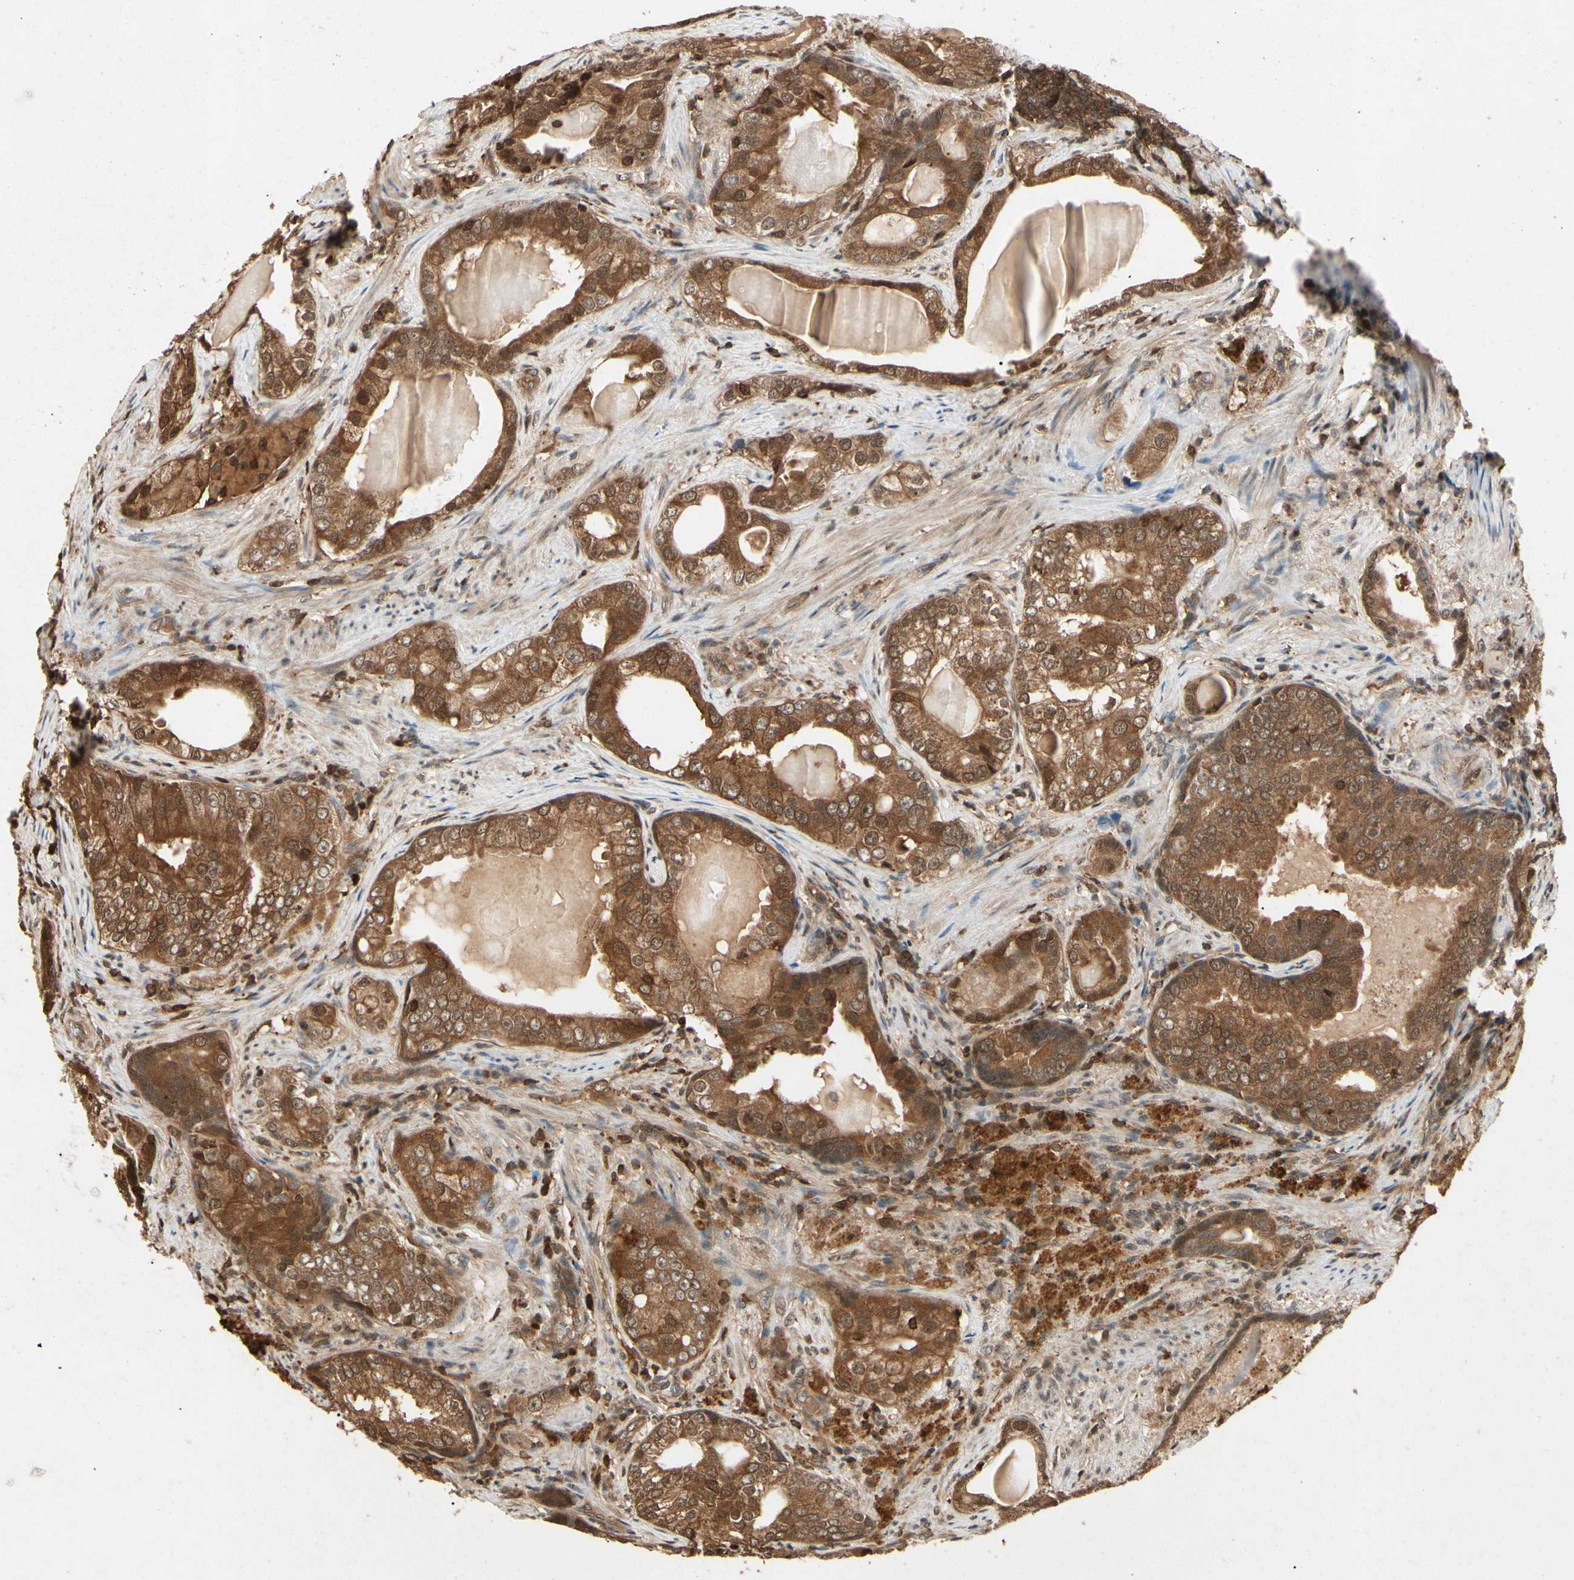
{"staining": {"intensity": "moderate", "quantity": ">75%", "location": "cytoplasmic/membranous"}, "tissue": "prostate cancer", "cell_type": "Tumor cells", "image_type": "cancer", "snomed": [{"axis": "morphology", "description": "Adenocarcinoma, High grade"}, {"axis": "topography", "description": "Prostate"}], "caption": "DAB immunohistochemical staining of human adenocarcinoma (high-grade) (prostate) exhibits moderate cytoplasmic/membranous protein staining in approximately >75% of tumor cells. (brown staining indicates protein expression, while blue staining denotes nuclei).", "gene": "YWHAQ", "patient": {"sex": "male", "age": 66}}